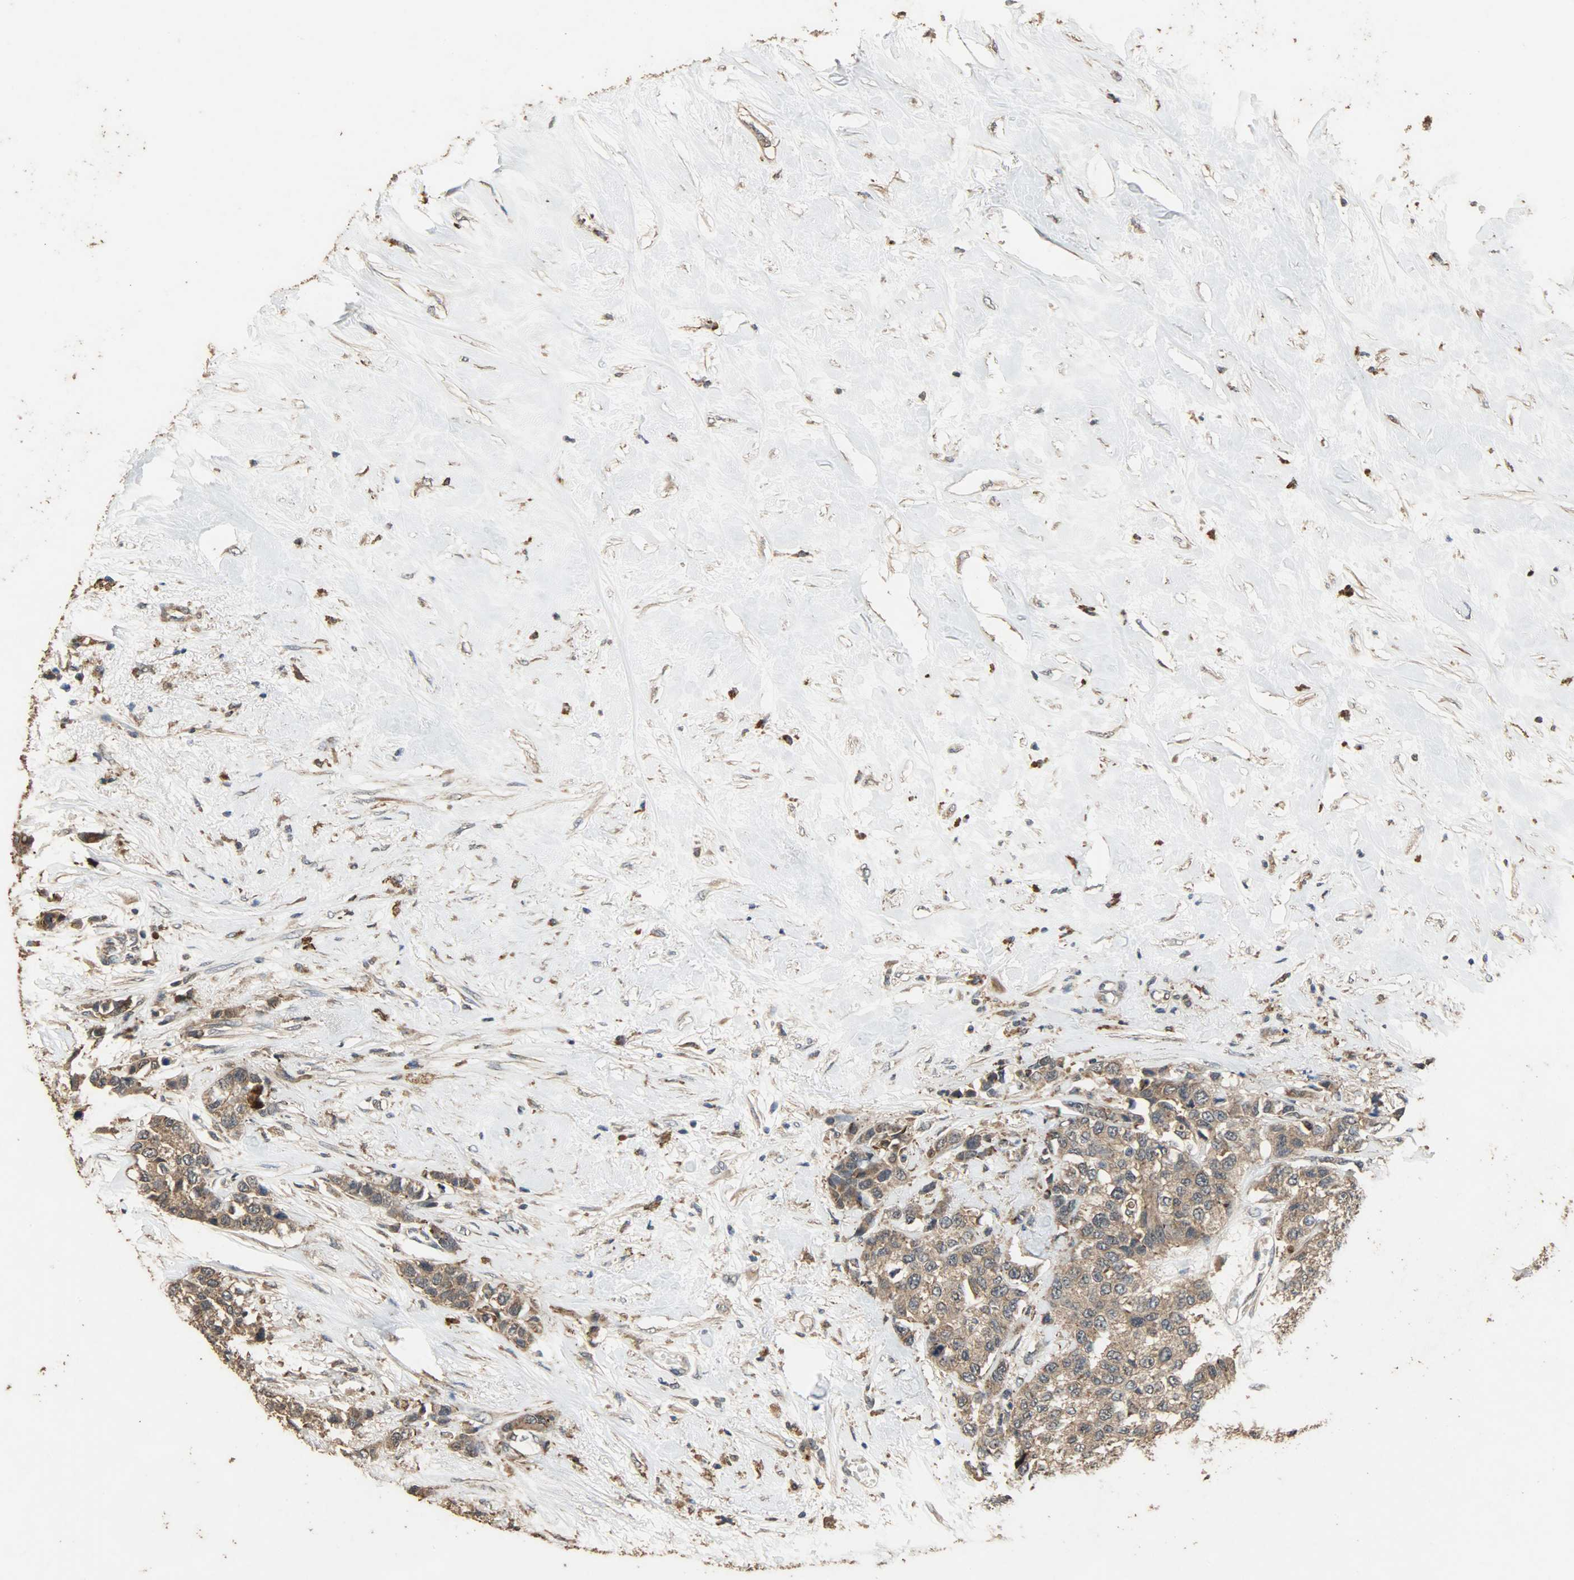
{"staining": {"intensity": "moderate", "quantity": ">75%", "location": "cytoplasmic/membranous"}, "tissue": "breast cancer", "cell_type": "Tumor cells", "image_type": "cancer", "snomed": [{"axis": "morphology", "description": "Duct carcinoma"}, {"axis": "topography", "description": "Breast"}], "caption": "Breast intraductal carcinoma stained for a protein demonstrates moderate cytoplasmic/membranous positivity in tumor cells. Ihc stains the protein of interest in brown and the nuclei are stained blue.", "gene": "CDKN2C", "patient": {"sex": "female", "age": 51}}